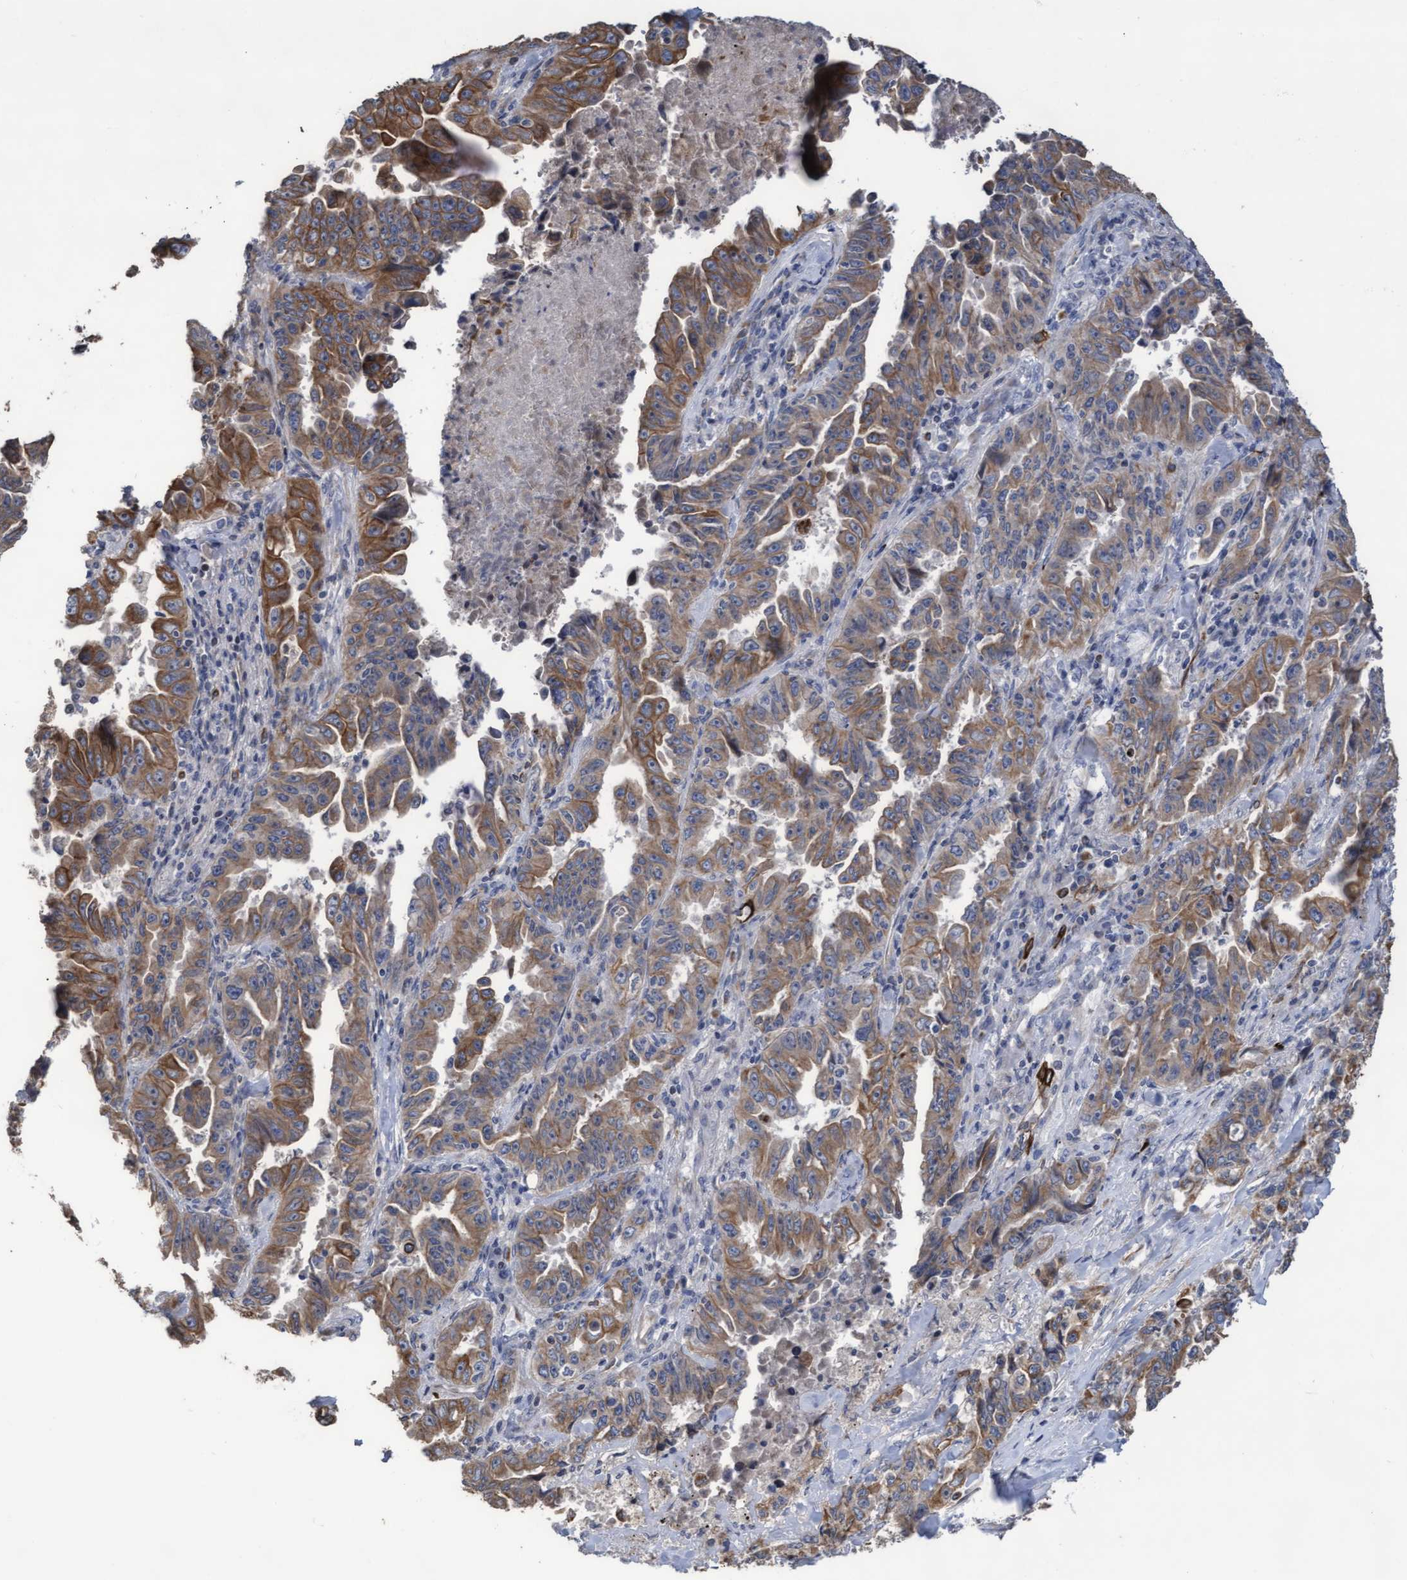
{"staining": {"intensity": "moderate", "quantity": ">75%", "location": "cytoplasmic/membranous"}, "tissue": "lung cancer", "cell_type": "Tumor cells", "image_type": "cancer", "snomed": [{"axis": "morphology", "description": "Adenocarcinoma, NOS"}, {"axis": "topography", "description": "Lung"}], "caption": "IHC of lung cancer (adenocarcinoma) exhibits medium levels of moderate cytoplasmic/membranous expression in approximately >75% of tumor cells.", "gene": "KRT24", "patient": {"sex": "female", "age": 51}}